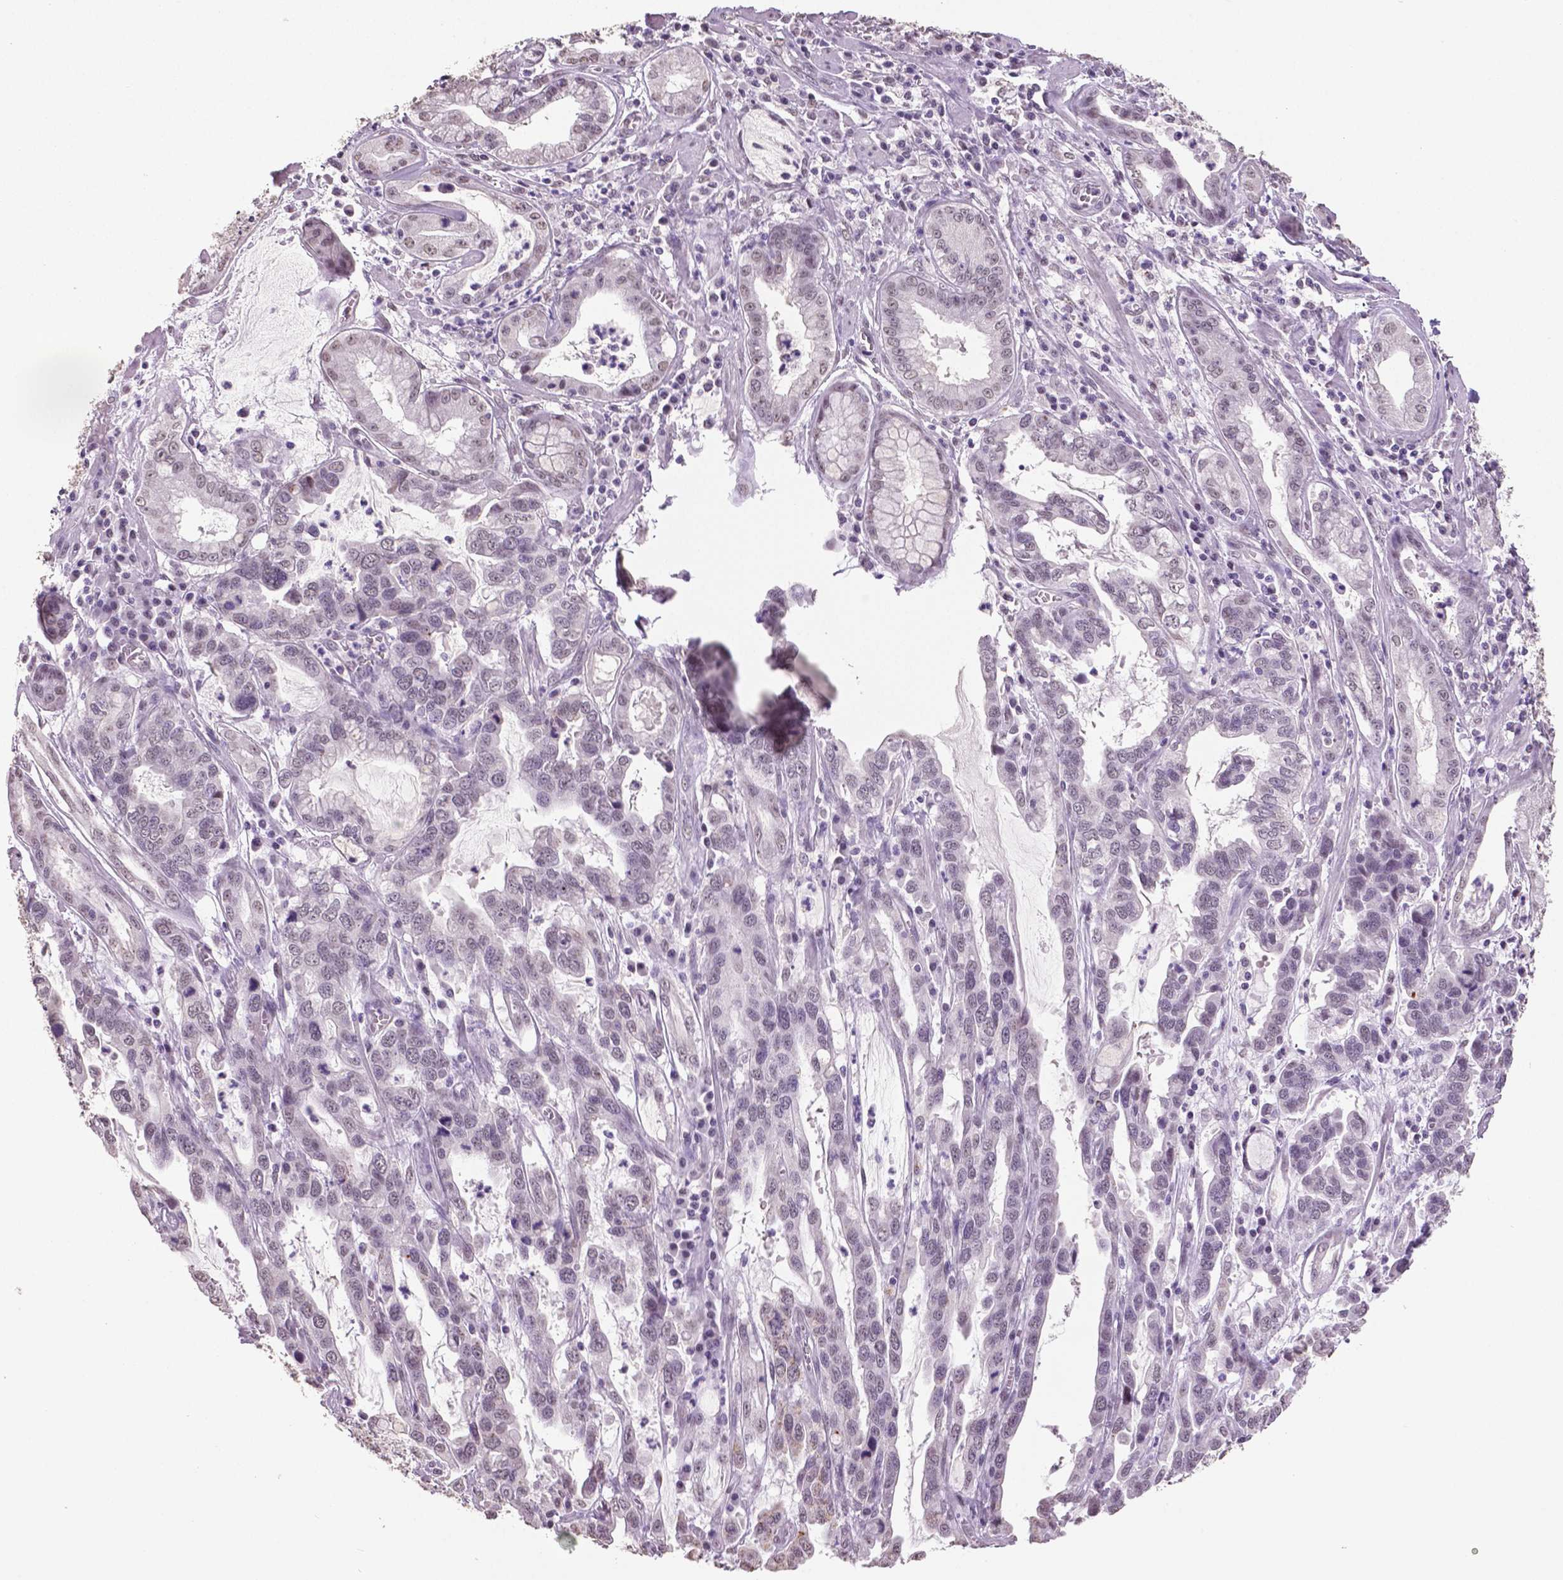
{"staining": {"intensity": "negative", "quantity": "none", "location": "none"}, "tissue": "stomach cancer", "cell_type": "Tumor cells", "image_type": "cancer", "snomed": [{"axis": "morphology", "description": "Adenocarcinoma, NOS"}, {"axis": "topography", "description": "Stomach, lower"}], "caption": "Stomach cancer was stained to show a protein in brown. There is no significant expression in tumor cells.", "gene": "IGF2BP1", "patient": {"sex": "female", "age": 76}}